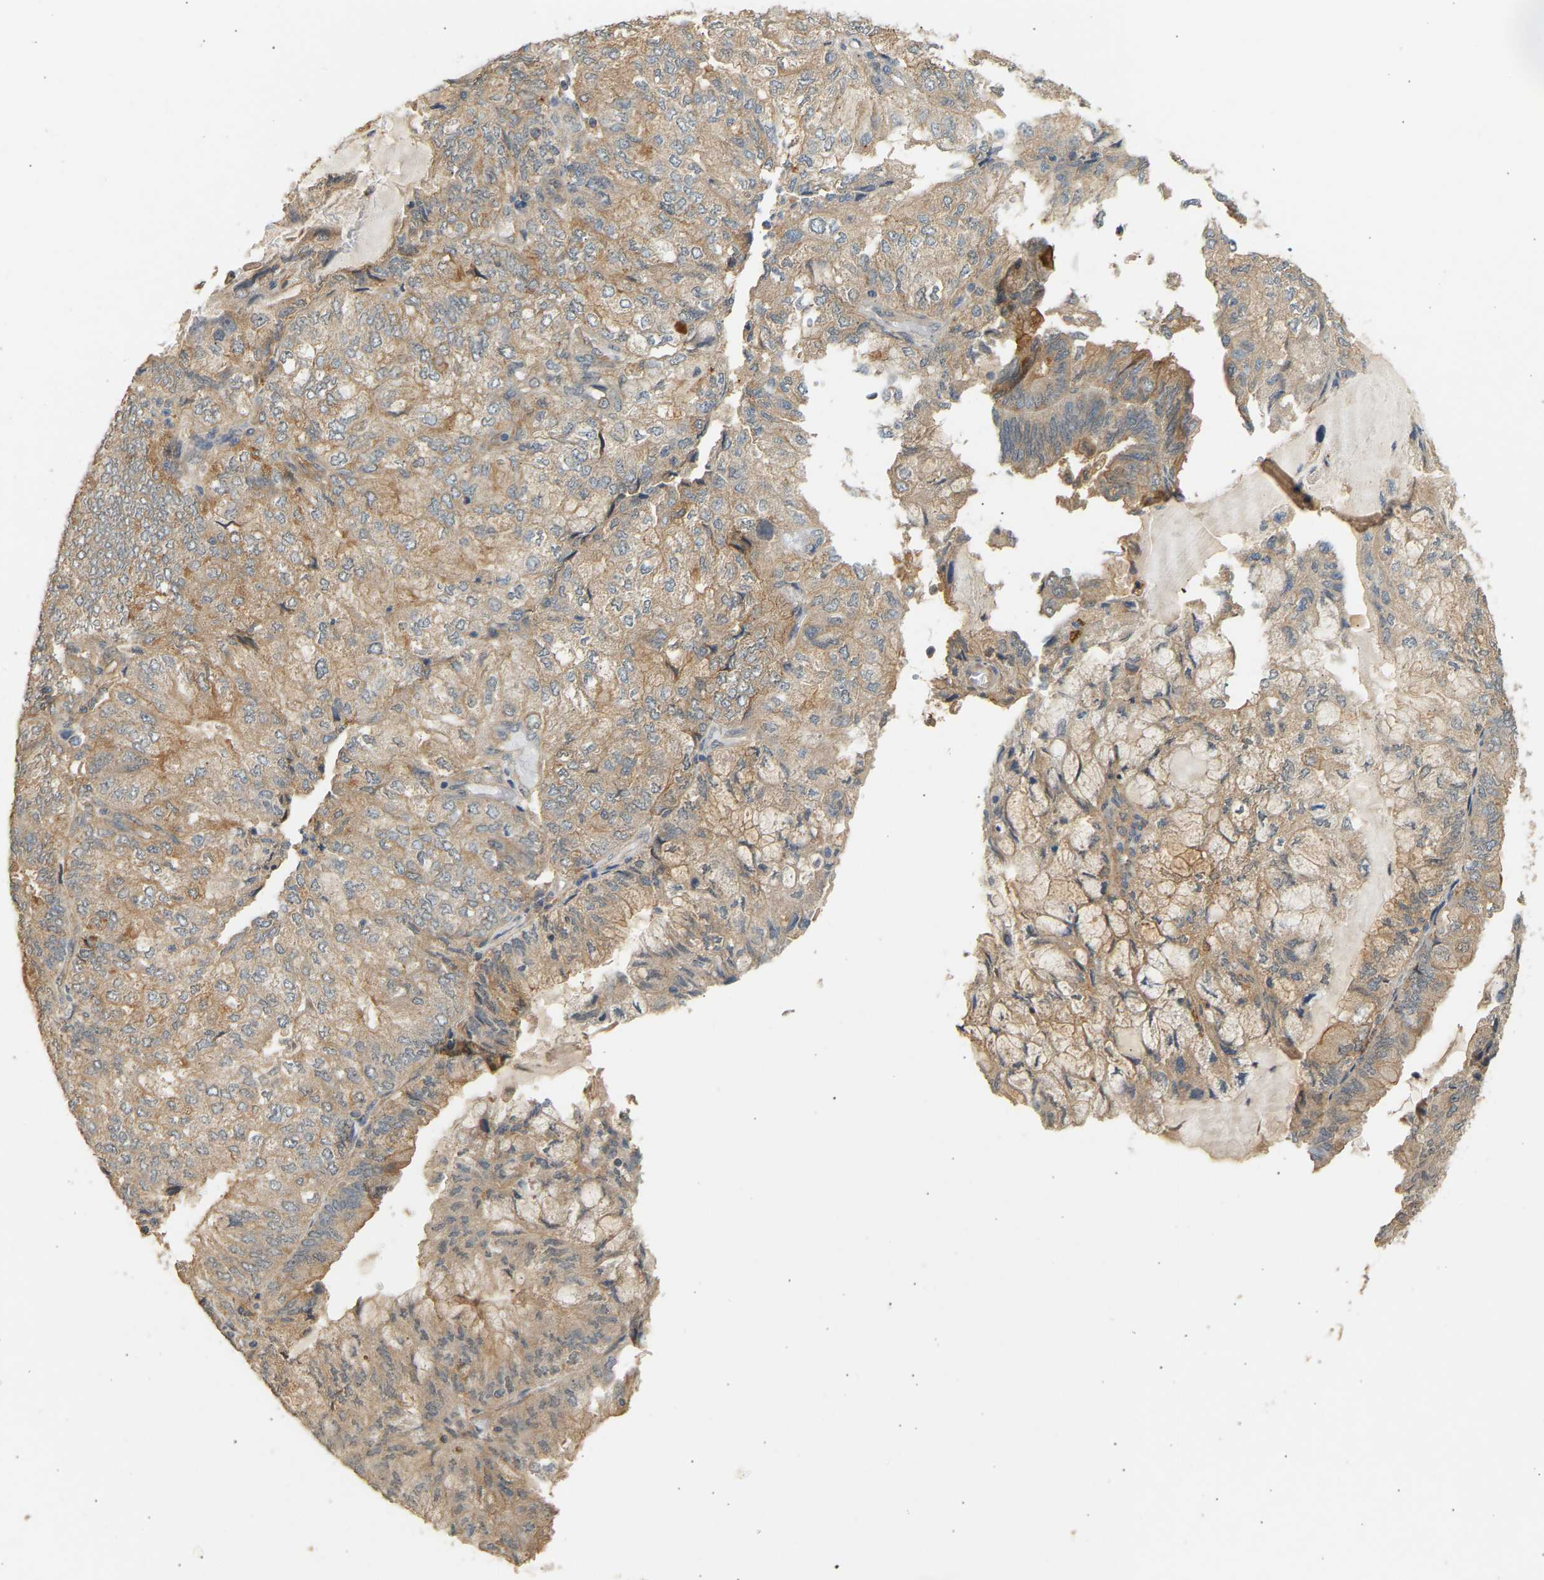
{"staining": {"intensity": "weak", "quantity": ">75%", "location": "cytoplasmic/membranous"}, "tissue": "endometrial cancer", "cell_type": "Tumor cells", "image_type": "cancer", "snomed": [{"axis": "morphology", "description": "Adenocarcinoma, NOS"}, {"axis": "topography", "description": "Endometrium"}], "caption": "IHC staining of endometrial cancer, which reveals low levels of weak cytoplasmic/membranous expression in about >75% of tumor cells indicating weak cytoplasmic/membranous protein expression. The staining was performed using DAB (brown) for protein detection and nuclei were counterstained in hematoxylin (blue).", "gene": "RGL1", "patient": {"sex": "female", "age": 81}}